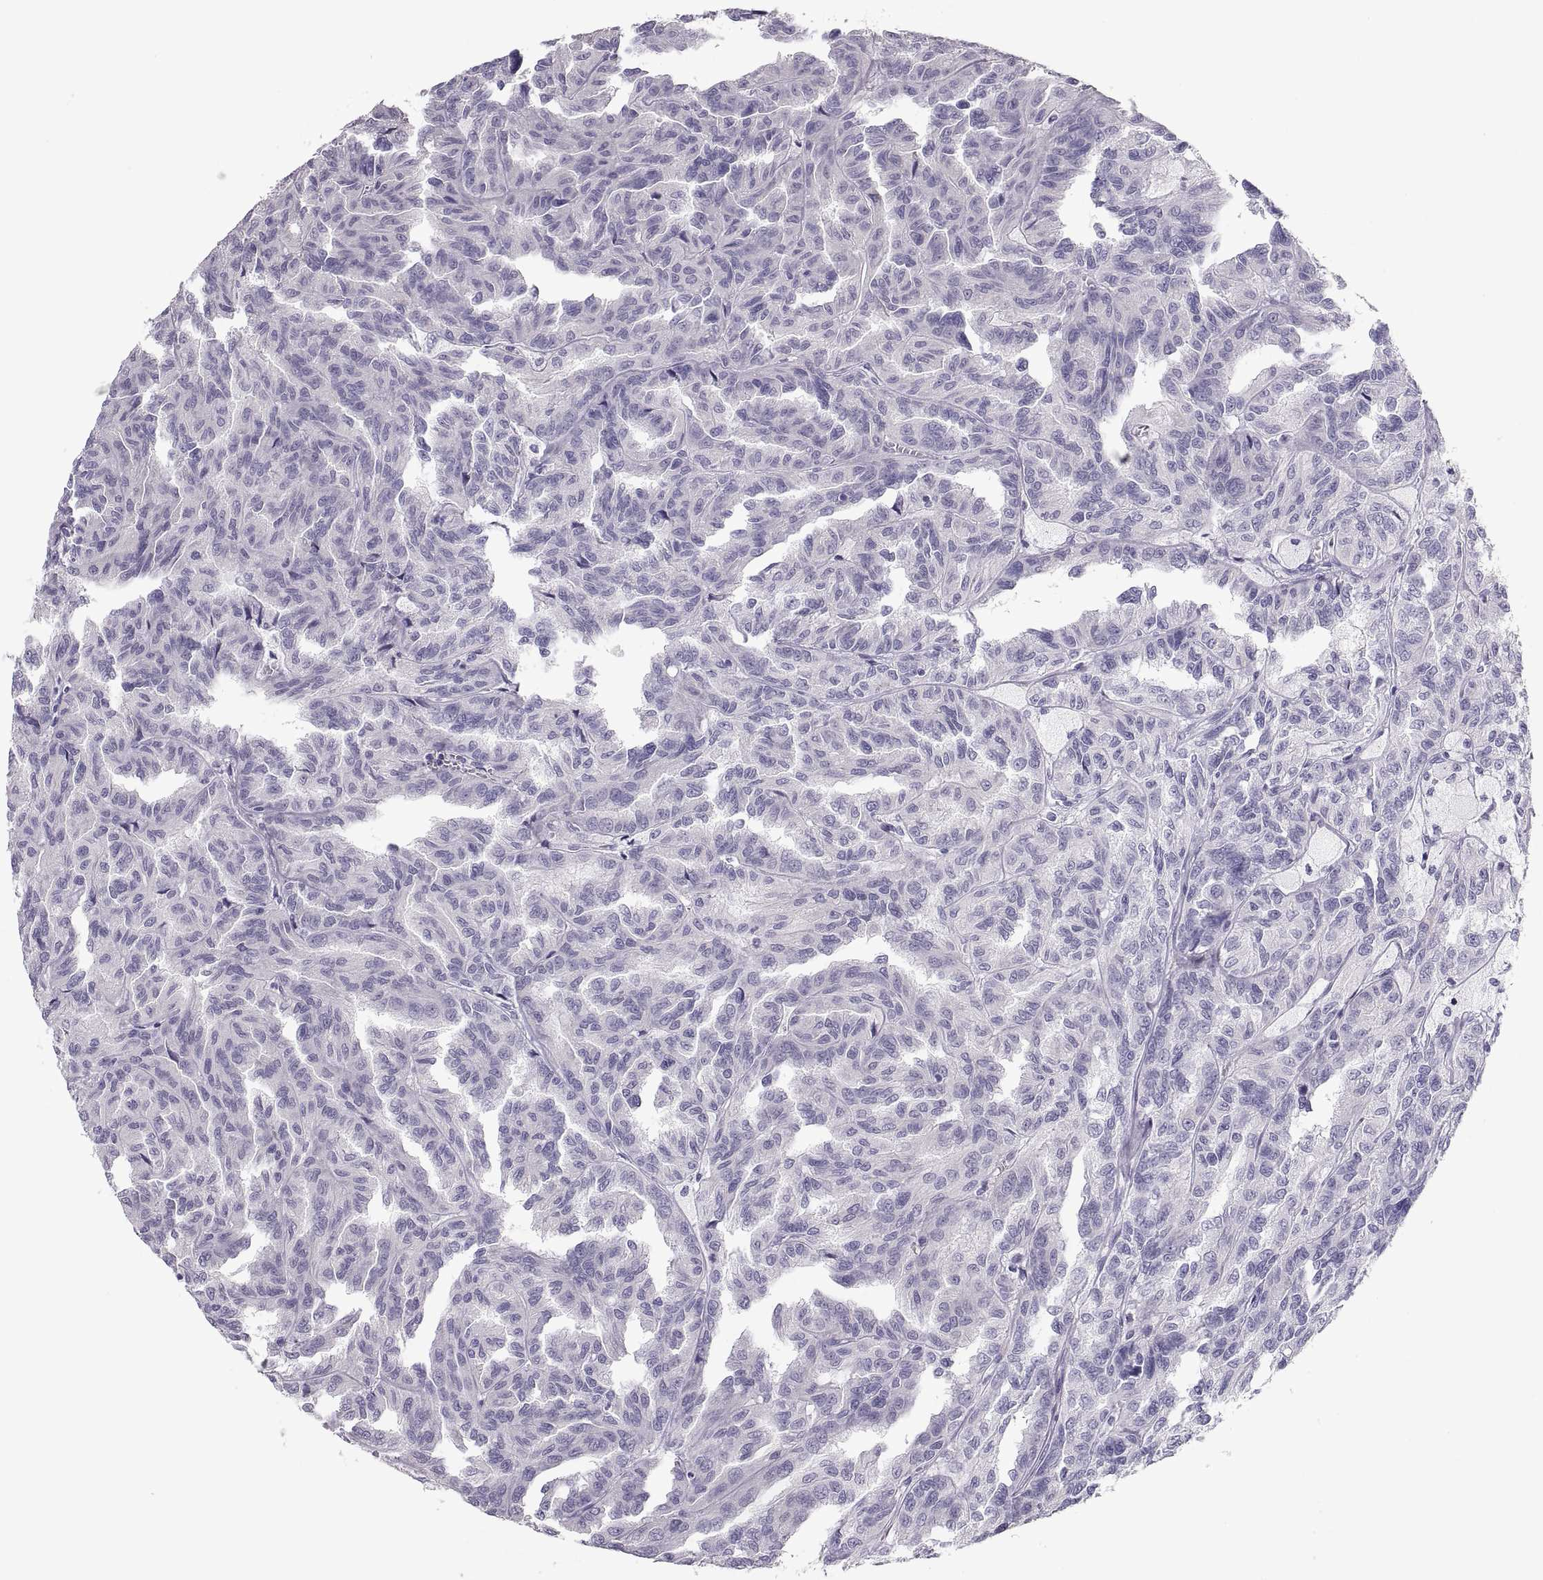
{"staining": {"intensity": "negative", "quantity": "none", "location": "none"}, "tissue": "renal cancer", "cell_type": "Tumor cells", "image_type": "cancer", "snomed": [{"axis": "morphology", "description": "Adenocarcinoma, NOS"}, {"axis": "topography", "description": "Kidney"}], "caption": "The micrograph displays no staining of tumor cells in renal cancer.", "gene": "MAGEB2", "patient": {"sex": "male", "age": 79}}